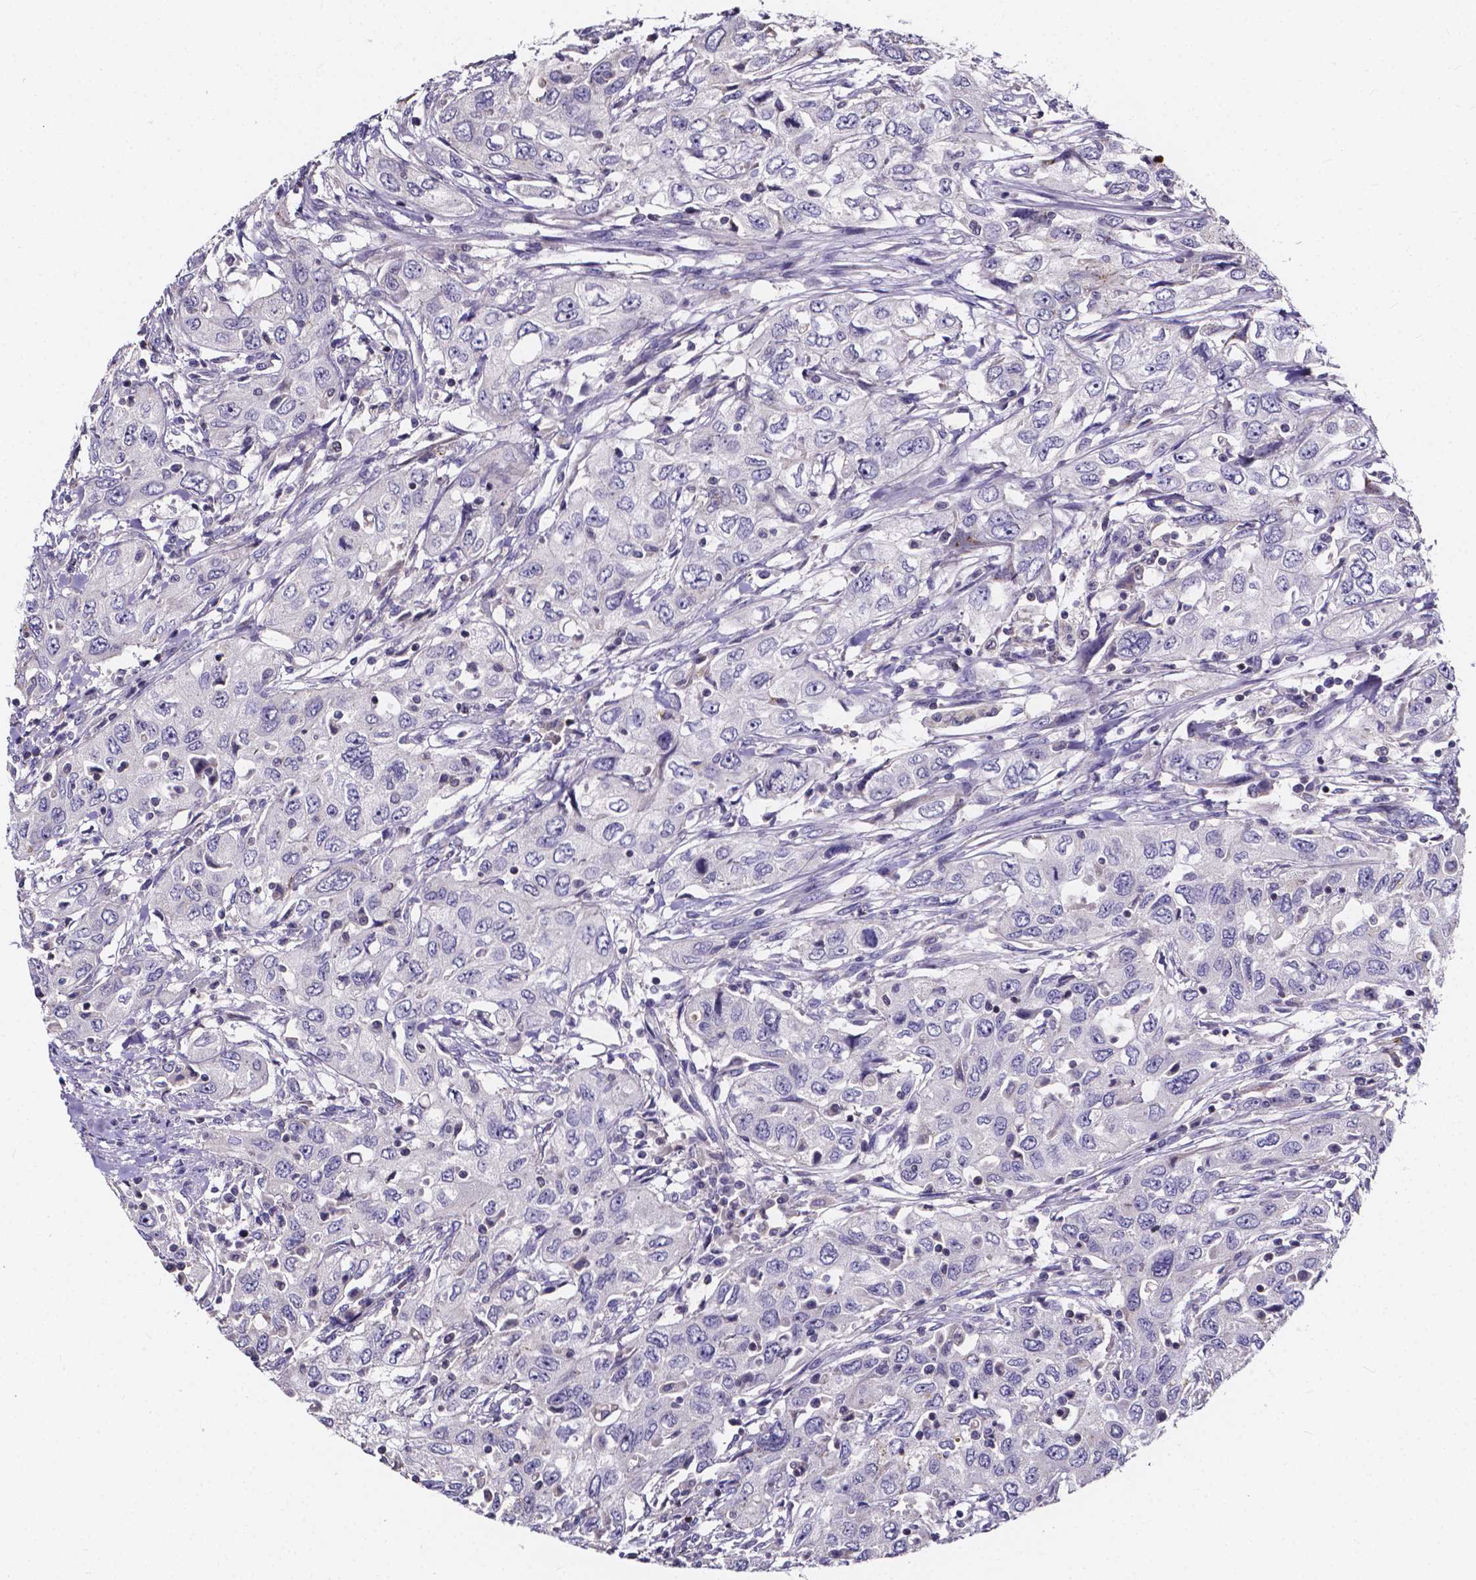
{"staining": {"intensity": "negative", "quantity": "none", "location": "none"}, "tissue": "urothelial cancer", "cell_type": "Tumor cells", "image_type": "cancer", "snomed": [{"axis": "morphology", "description": "Urothelial carcinoma, High grade"}, {"axis": "topography", "description": "Urinary bladder"}], "caption": "Immunohistochemical staining of human urothelial cancer shows no significant staining in tumor cells.", "gene": "THEMIS", "patient": {"sex": "male", "age": 76}}